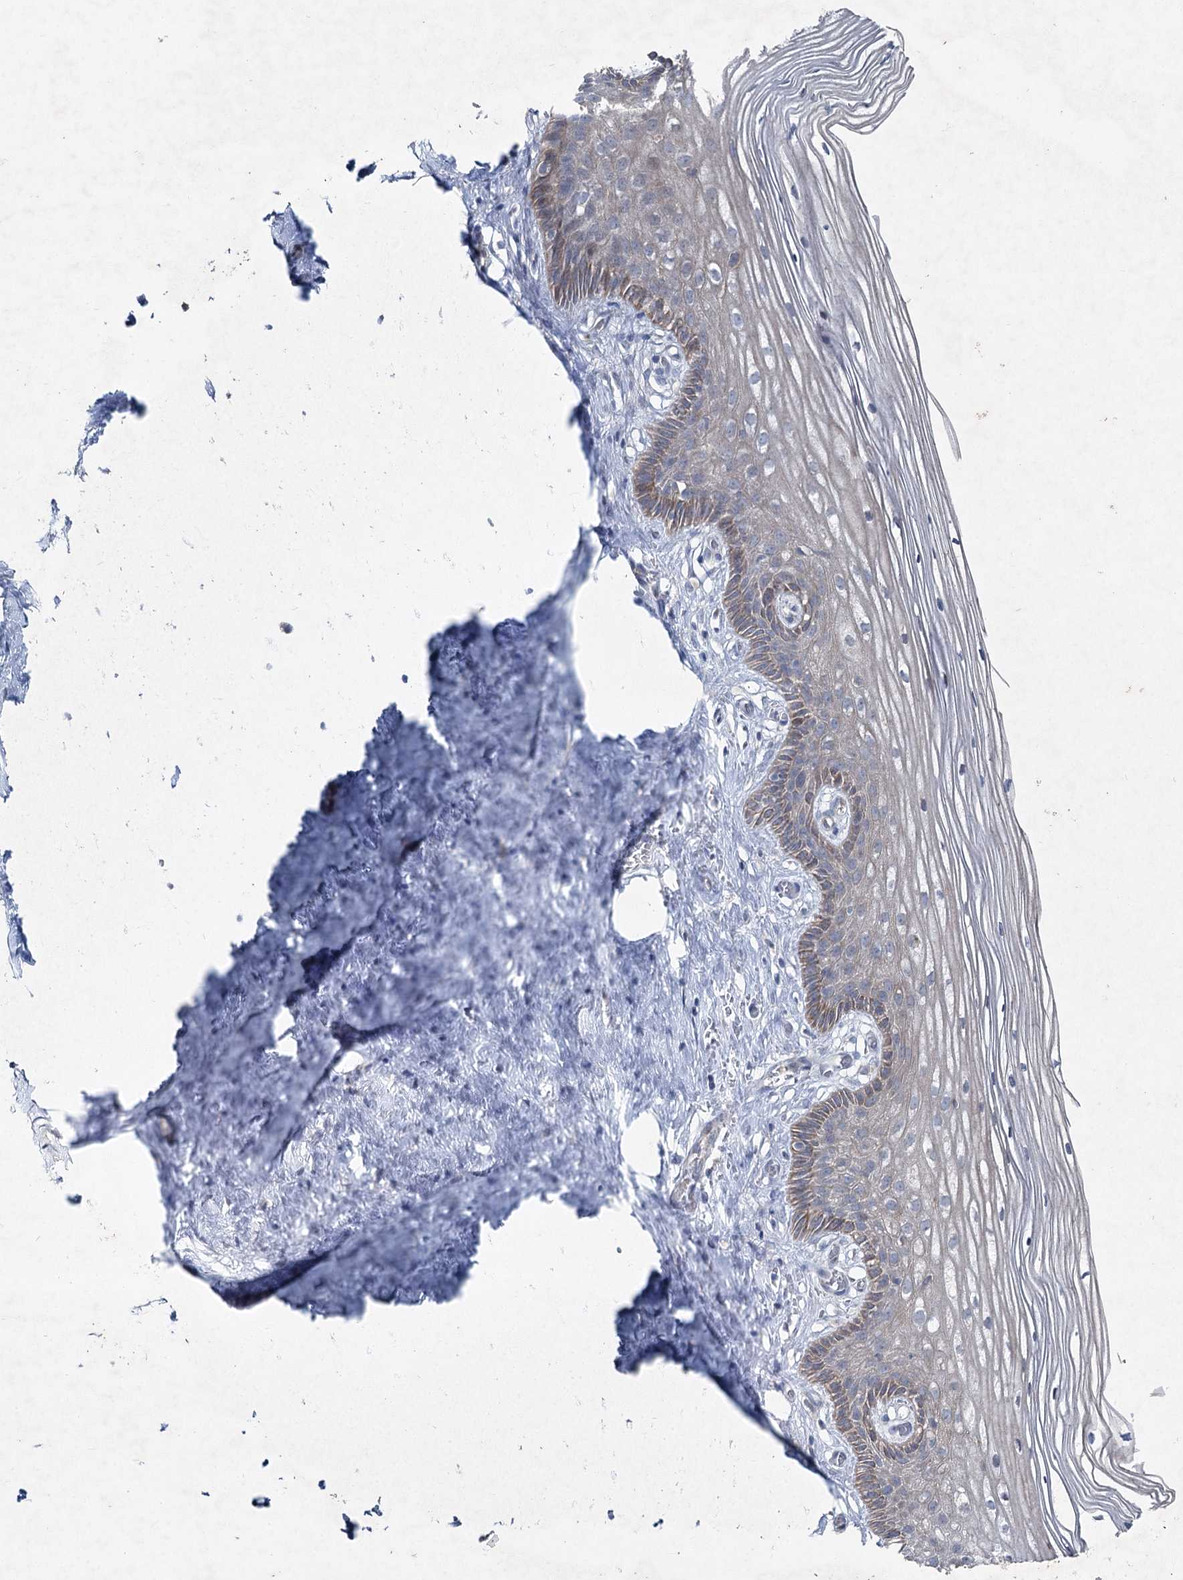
{"staining": {"intensity": "weak", "quantity": "<25%", "location": "cytoplasmic/membranous"}, "tissue": "cervix", "cell_type": "Glandular cells", "image_type": "normal", "snomed": [{"axis": "morphology", "description": "Normal tissue, NOS"}, {"axis": "topography", "description": "Cervix"}], "caption": "Immunohistochemistry (IHC) photomicrograph of benign cervix stained for a protein (brown), which reveals no positivity in glandular cells.", "gene": "ENSG00000285330", "patient": {"sex": "female", "age": 33}}